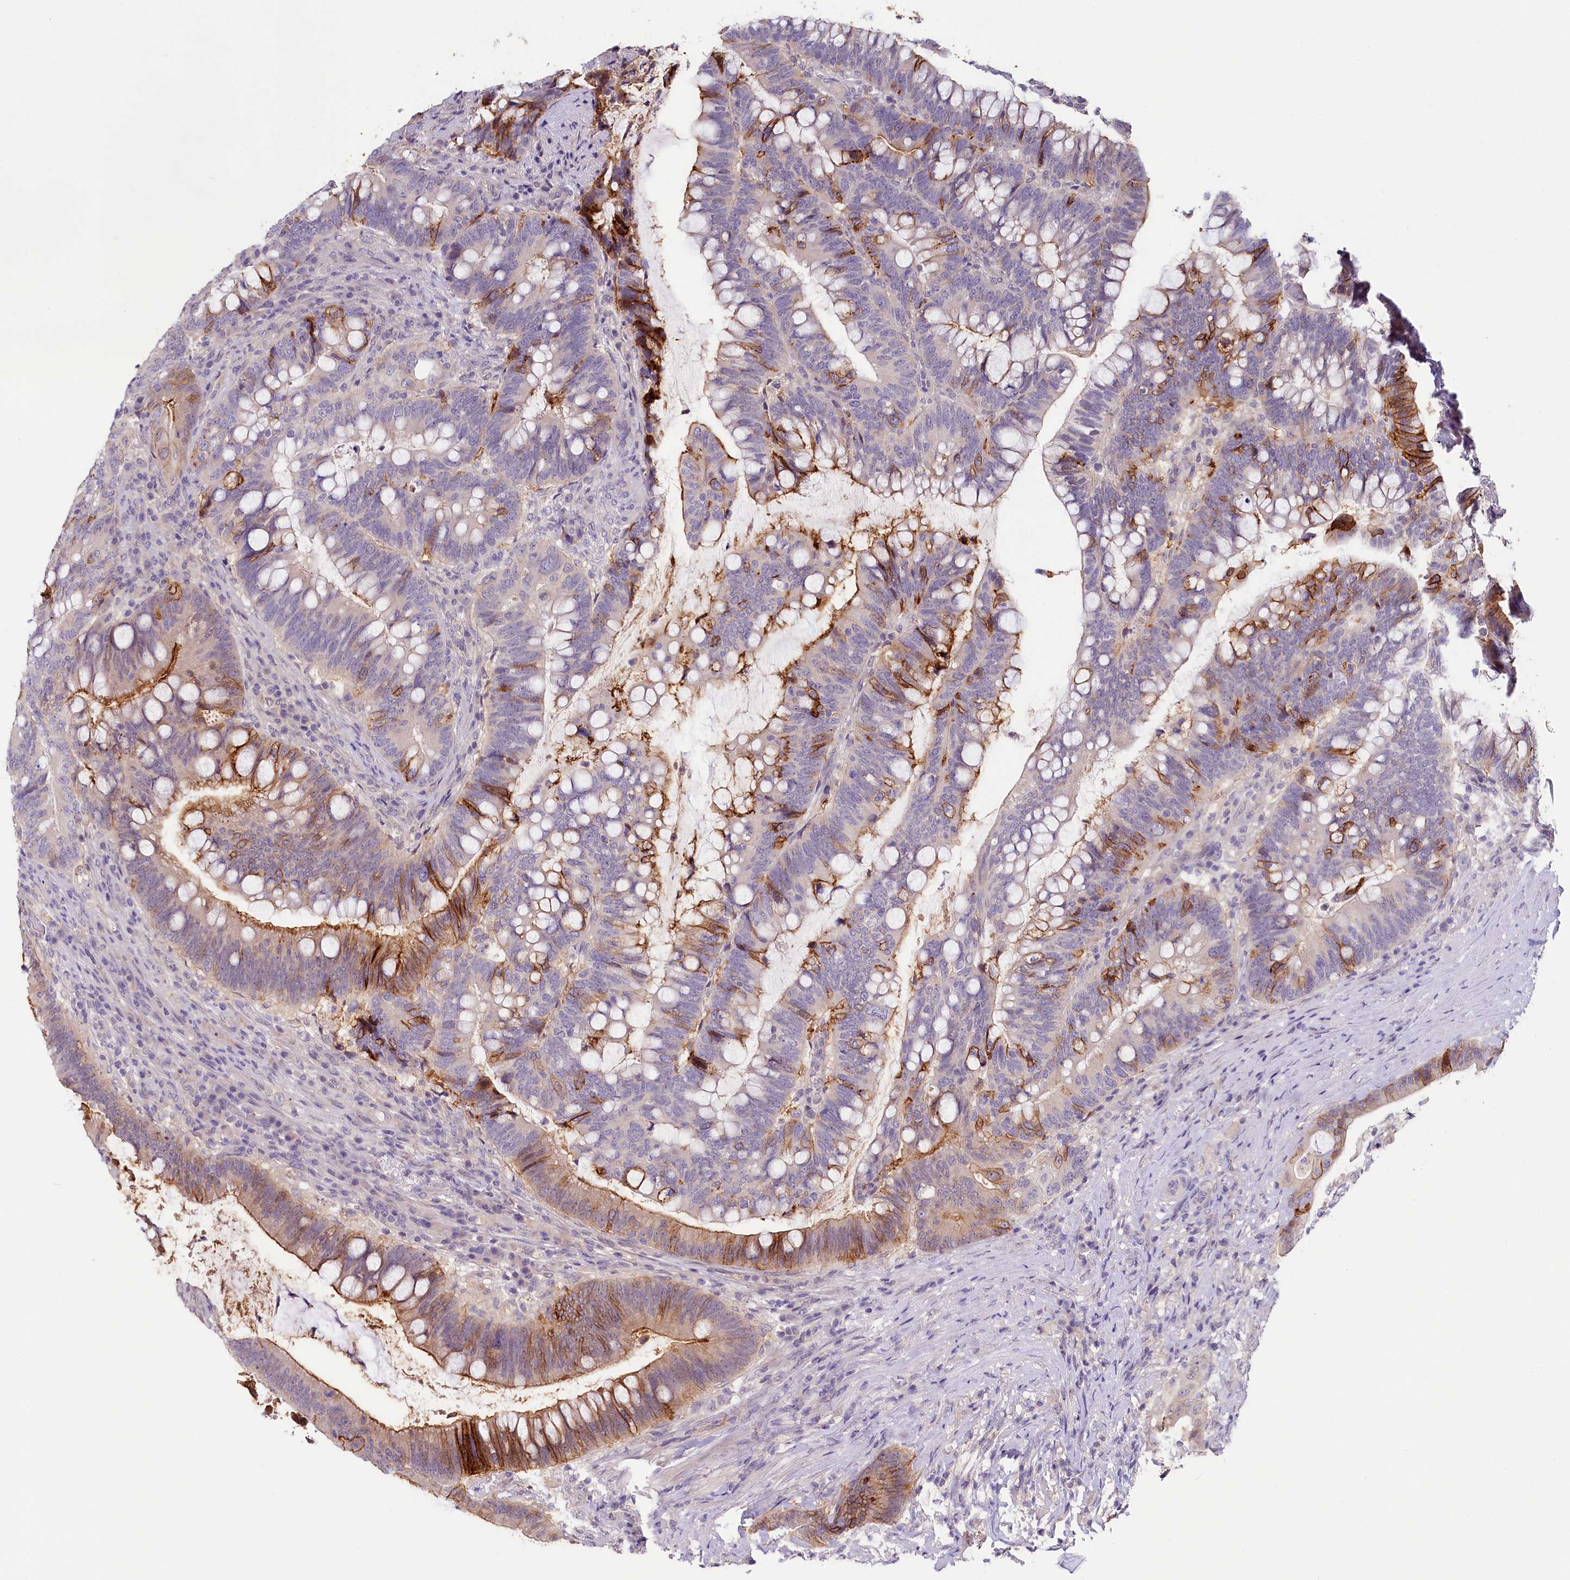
{"staining": {"intensity": "strong", "quantity": "<25%", "location": "cytoplasmic/membranous"}, "tissue": "colorectal cancer", "cell_type": "Tumor cells", "image_type": "cancer", "snomed": [{"axis": "morphology", "description": "Adenocarcinoma, NOS"}, {"axis": "topography", "description": "Colon"}], "caption": "Immunohistochemical staining of human colorectal cancer displays medium levels of strong cytoplasmic/membranous protein staining in about <25% of tumor cells.", "gene": "PDE6D", "patient": {"sex": "female", "age": 66}}